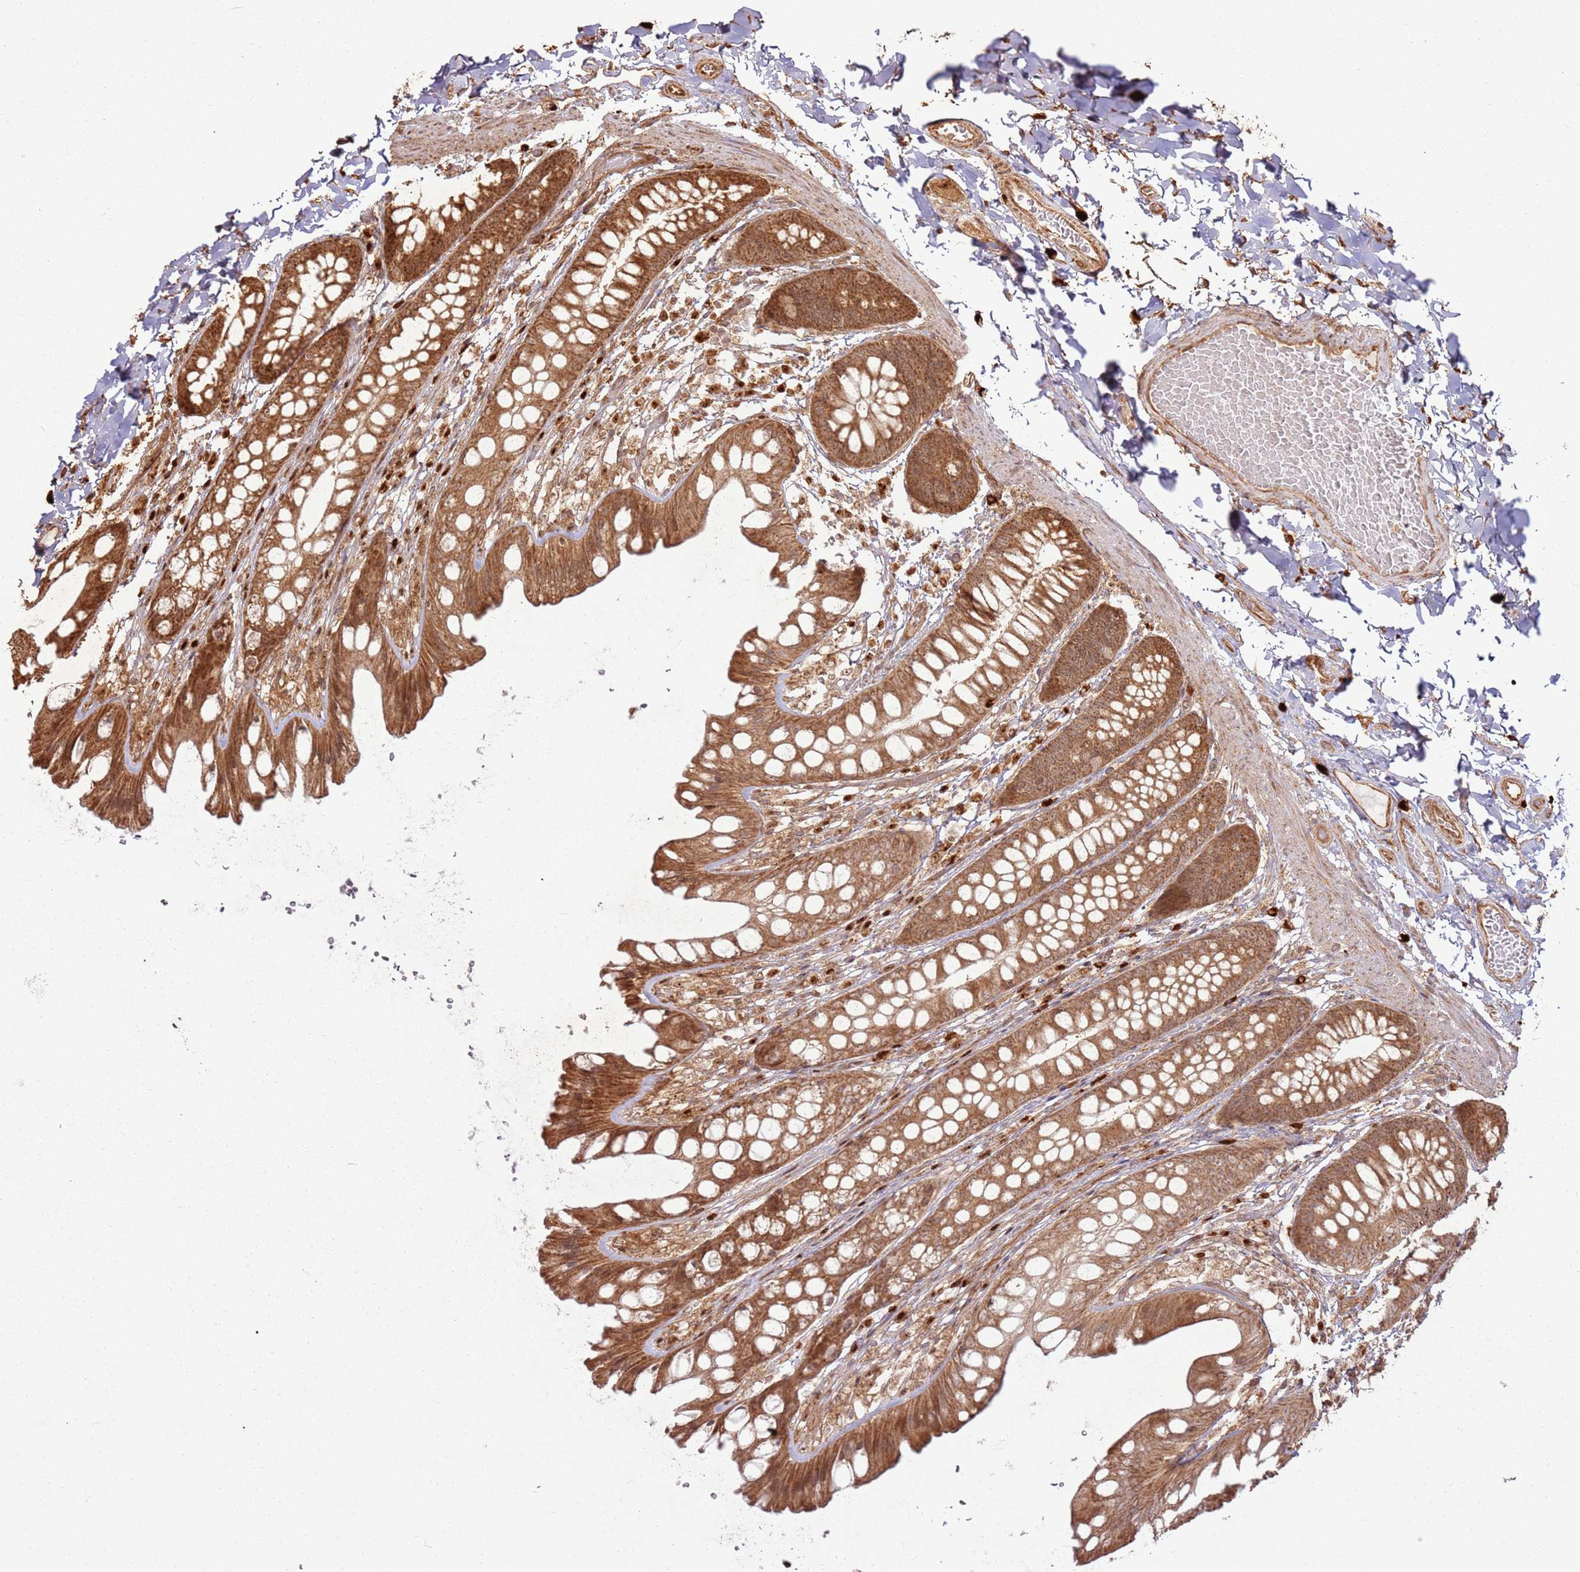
{"staining": {"intensity": "moderate", "quantity": ">75%", "location": "cytoplasmic/membranous"}, "tissue": "colon", "cell_type": "Endothelial cells", "image_type": "normal", "snomed": [{"axis": "morphology", "description": "Normal tissue, NOS"}, {"axis": "topography", "description": "Colon"}], "caption": "Colon stained with a brown dye displays moderate cytoplasmic/membranous positive expression in approximately >75% of endothelial cells.", "gene": "TBC1D13", "patient": {"sex": "male", "age": 47}}